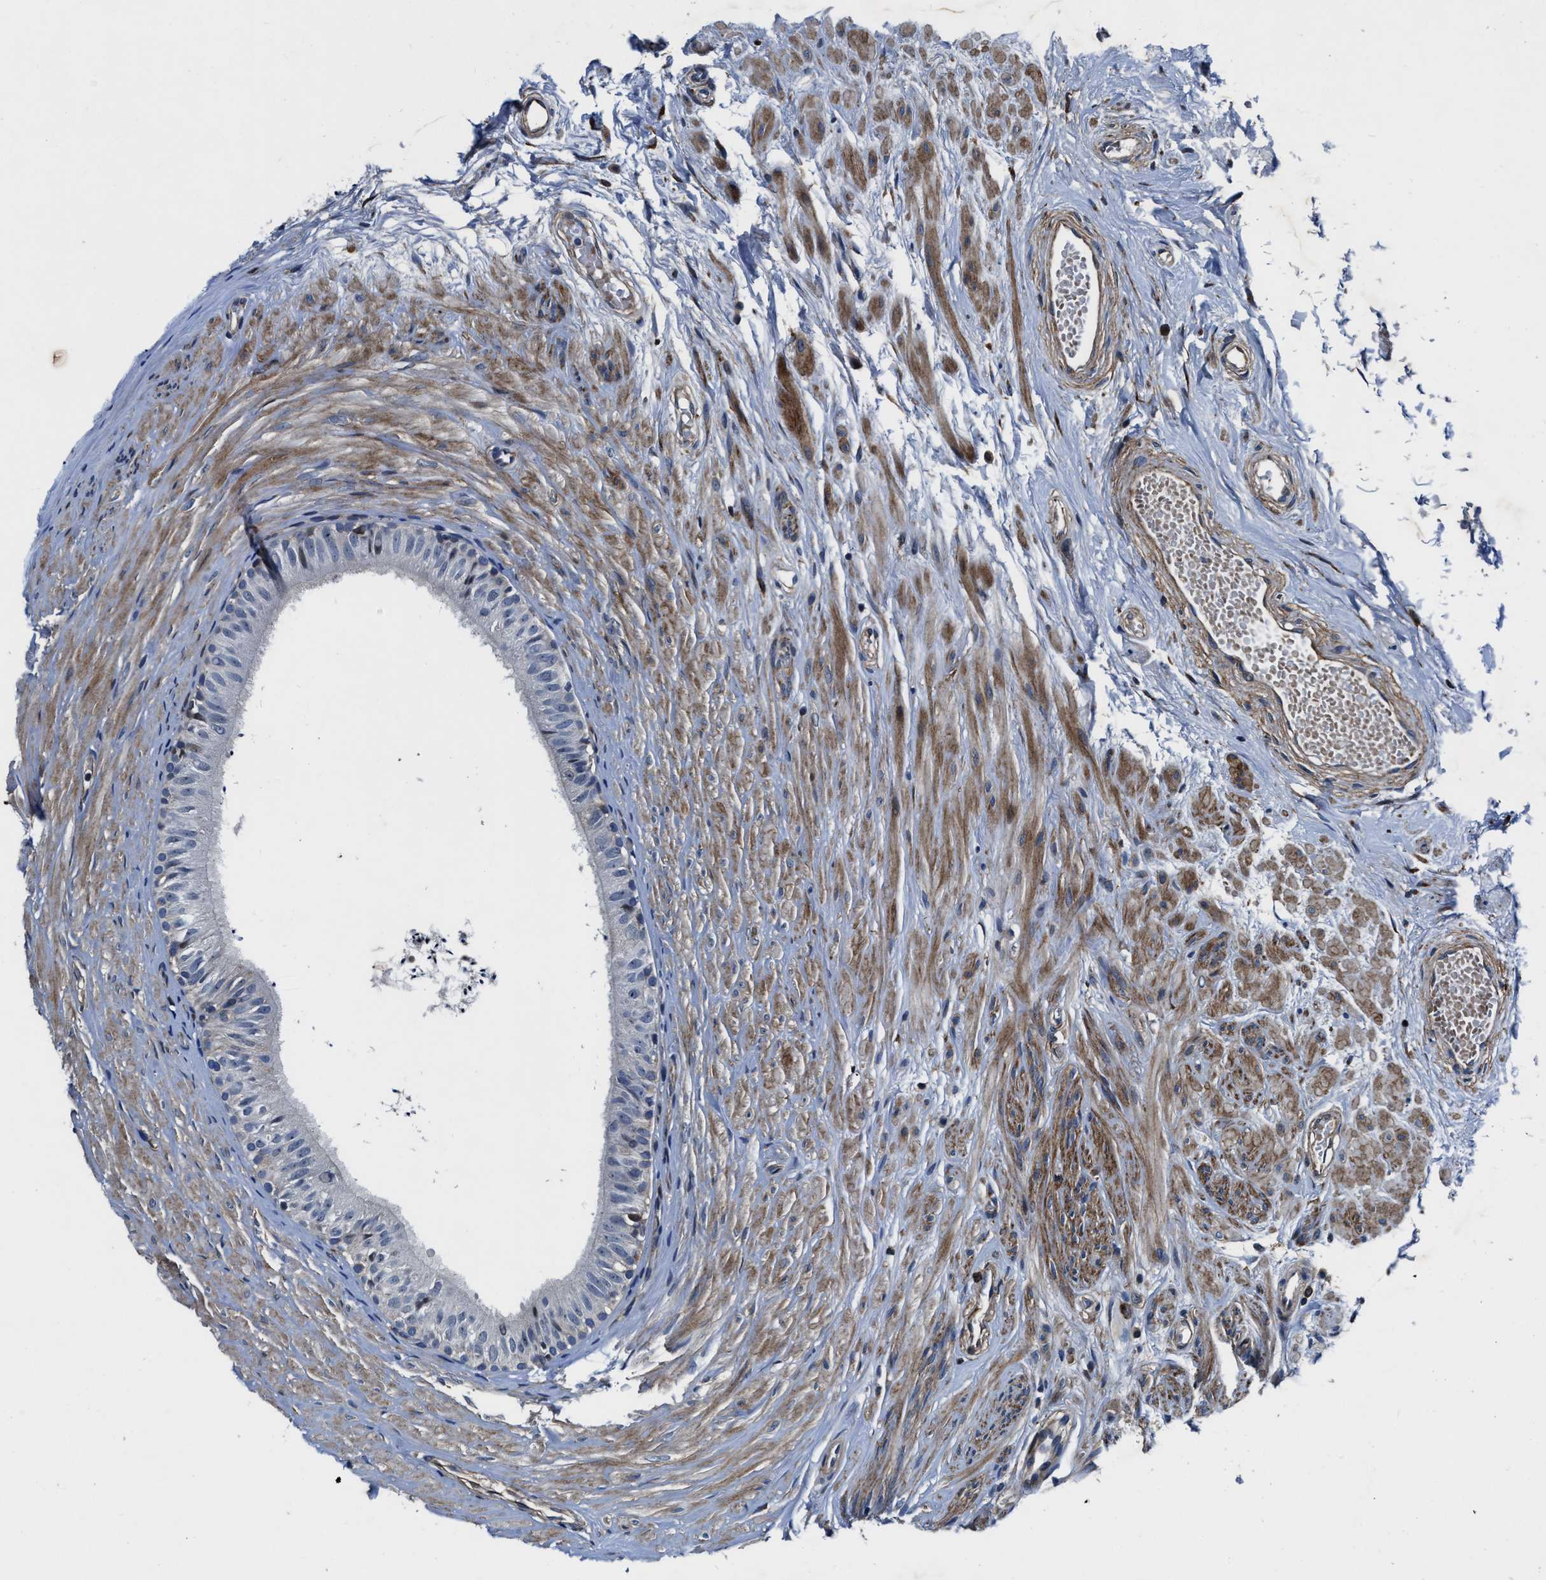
{"staining": {"intensity": "negative", "quantity": "none", "location": "none"}, "tissue": "epididymis", "cell_type": "Glandular cells", "image_type": "normal", "snomed": [{"axis": "morphology", "description": "Normal tissue, NOS"}, {"axis": "topography", "description": "Epididymis"}], "caption": "This is a micrograph of immunohistochemistry staining of normal epididymis, which shows no expression in glandular cells. (Brightfield microscopy of DAB (3,3'-diaminobenzidine) IHC at high magnification).", "gene": "C2orf66", "patient": {"sex": "male", "age": 56}}